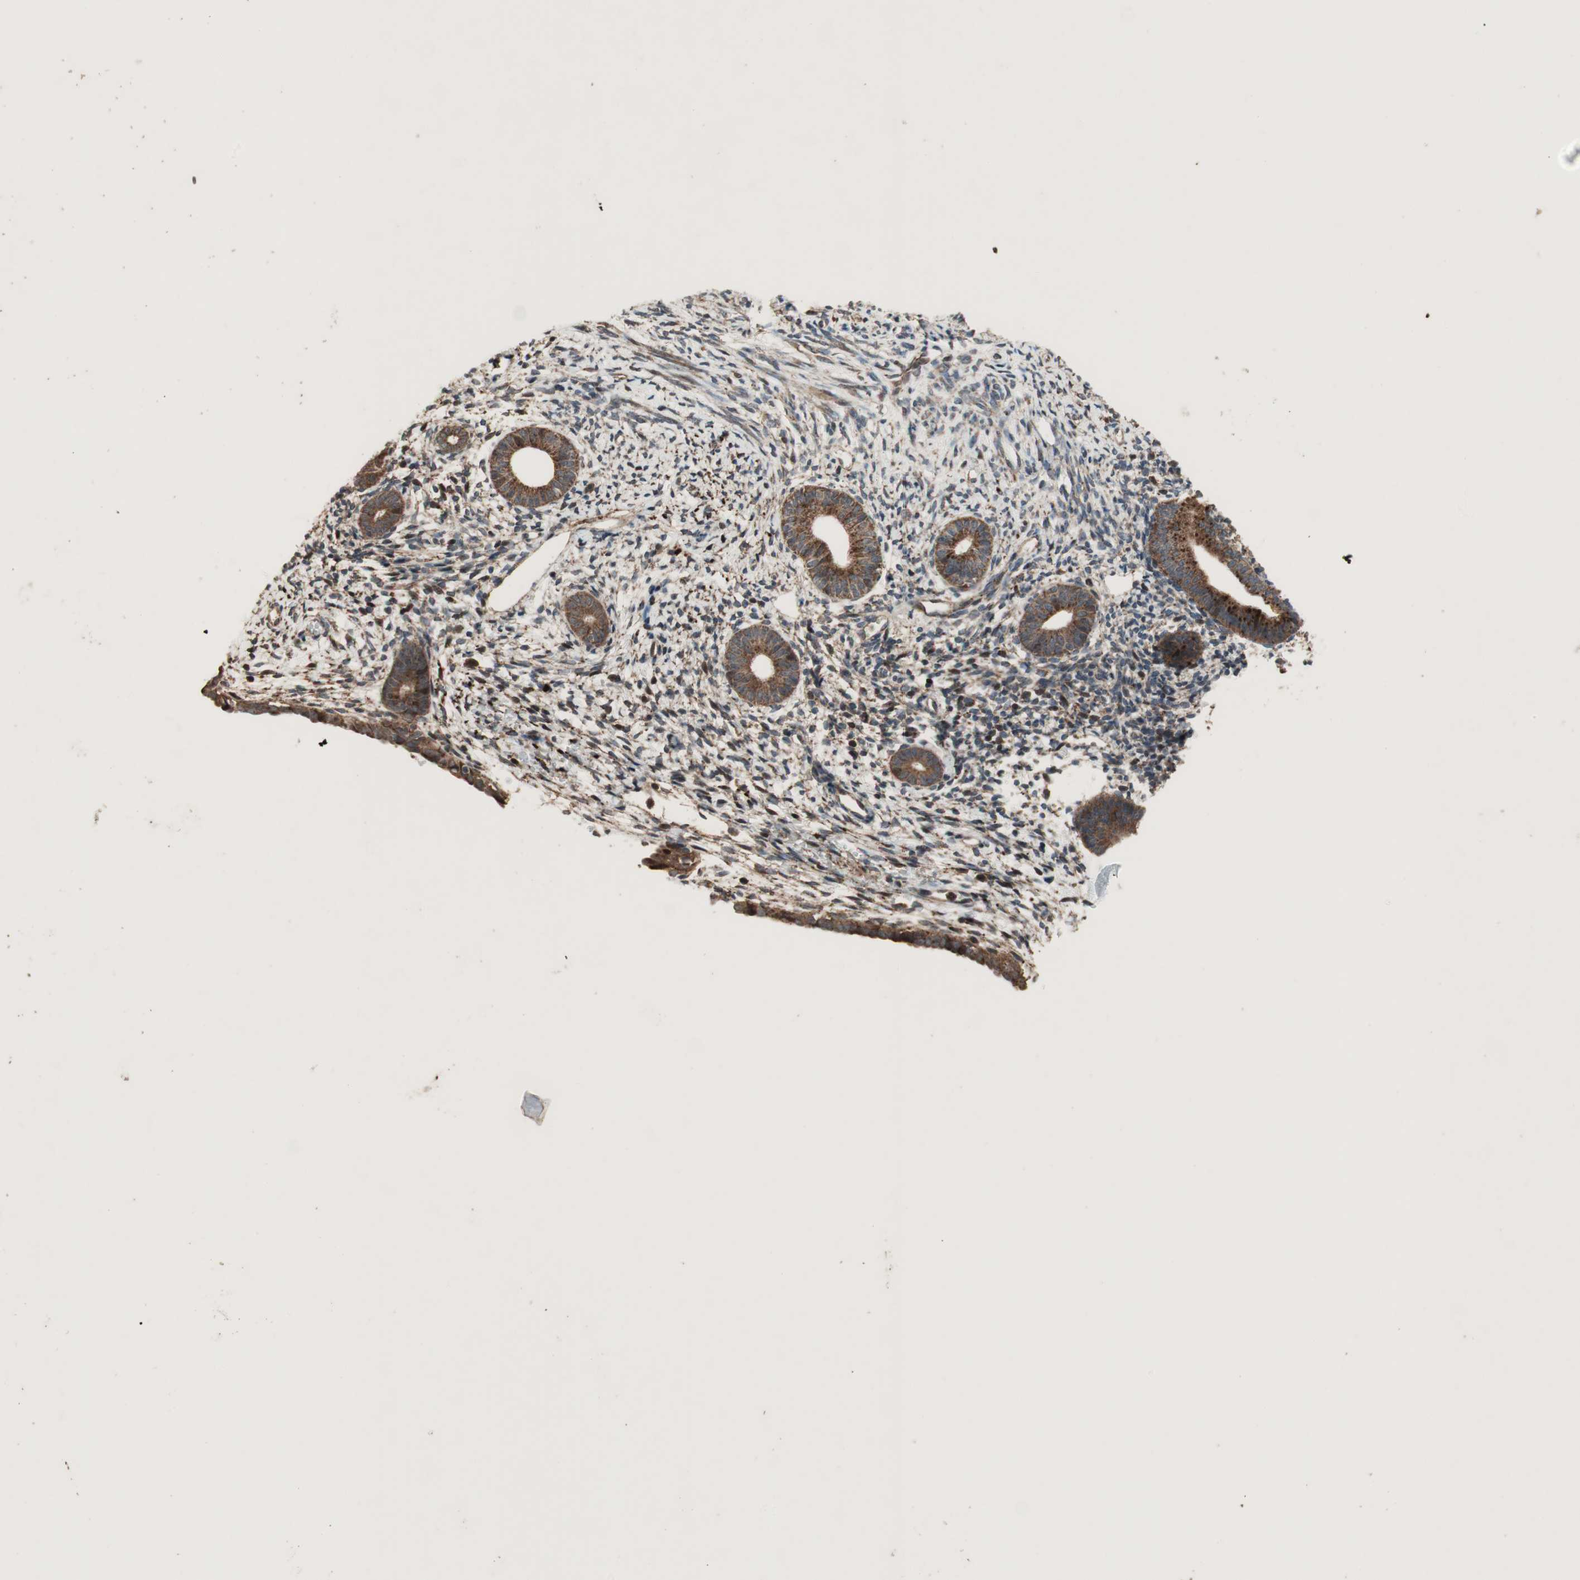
{"staining": {"intensity": "strong", "quantity": ">75%", "location": "cytoplasmic/membranous"}, "tissue": "endometrium", "cell_type": "Cells in endometrial stroma", "image_type": "normal", "snomed": [{"axis": "morphology", "description": "Normal tissue, NOS"}, {"axis": "topography", "description": "Endometrium"}], "caption": "A histopathology image of human endometrium stained for a protein demonstrates strong cytoplasmic/membranous brown staining in cells in endometrial stroma.", "gene": "RAB1A", "patient": {"sex": "female", "age": 71}}